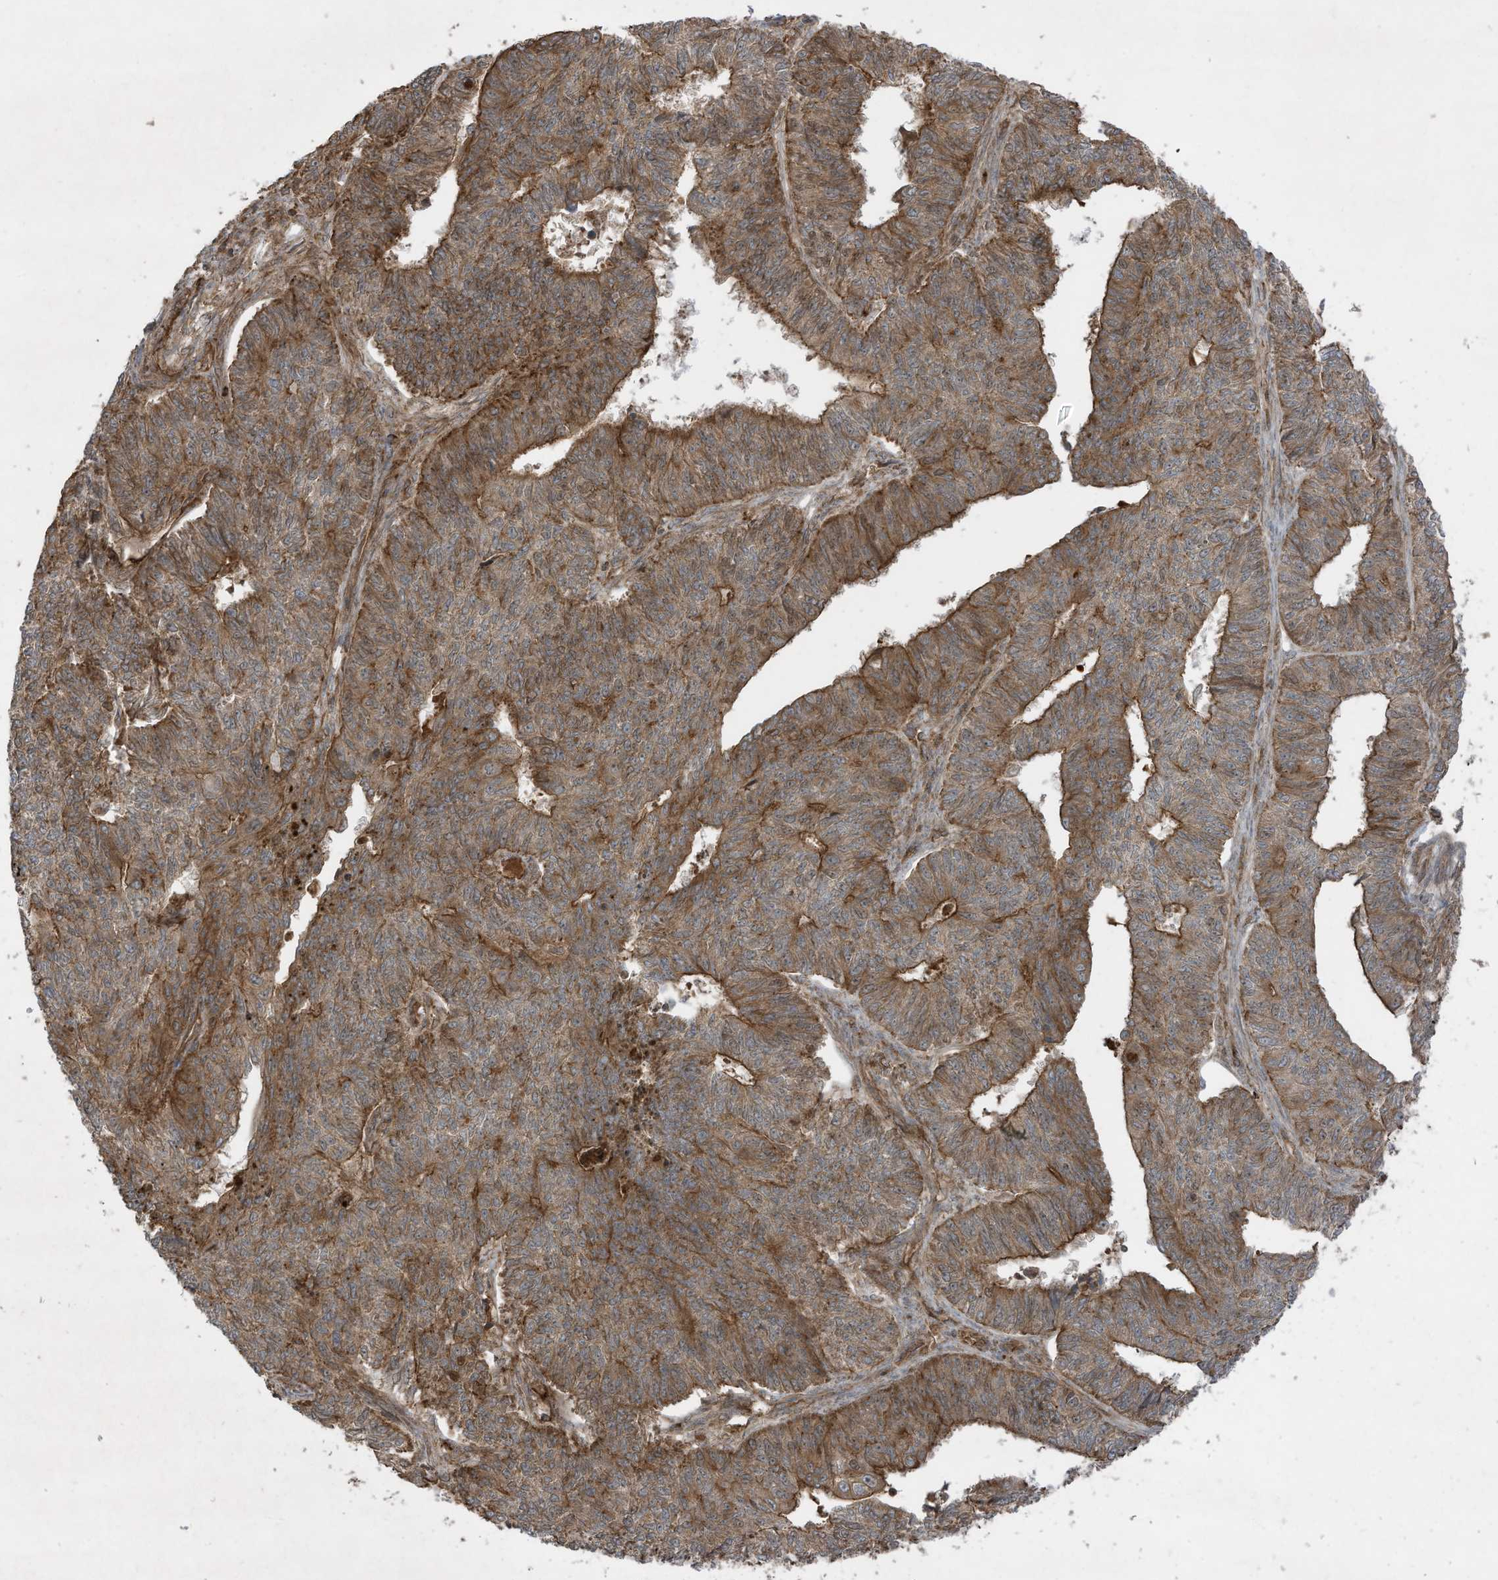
{"staining": {"intensity": "moderate", "quantity": ">75%", "location": "cytoplasmic/membranous"}, "tissue": "endometrial cancer", "cell_type": "Tumor cells", "image_type": "cancer", "snomed": [{"axis": "morphology", "description": "Adenocarcinoma, NOS"}, {"axis": "topography", "description": "Endometrium"}], "caption": "A micrograph of human endometrial adenocarcinoma stained for a protein demonstrates moderate cytoplasmic/membranous brown staining in tumor cells.", "gene": "DDIT4", "patient": {"sex": "female", "age": 32}}